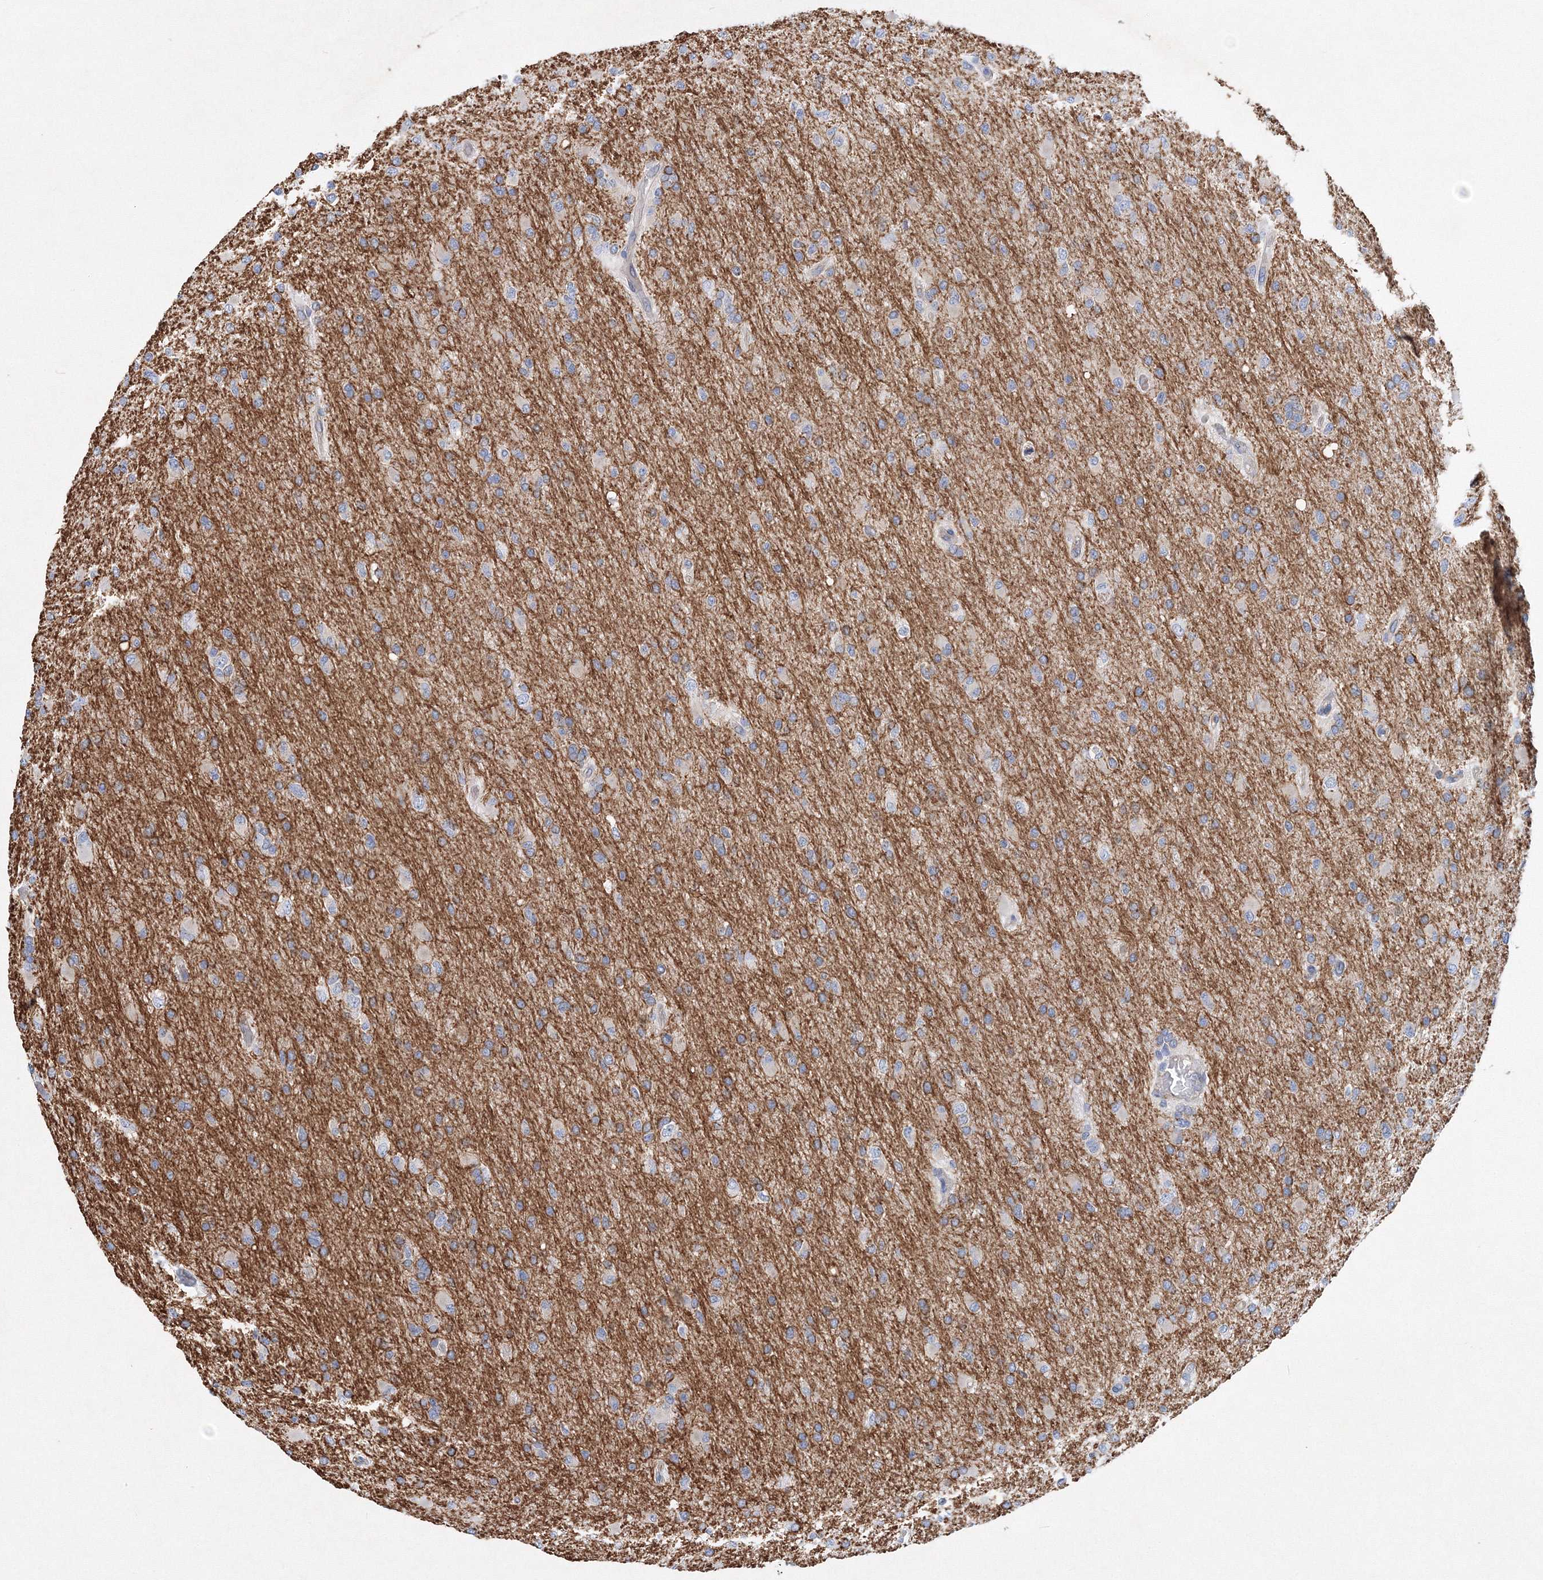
{"staining": {"intensity": "negative", "quantity": "none", "location": "none"}, "tissue": "glioma", "cell_type": "Tumor cells", "image_type": "cancer", "snomed": [{"axis": "morphology", "description": "Glioma, malignant, High grade"}, {"axis": "topography", "description": "Cerebral cortex"}], "caption": "Micrograph shows no significant protein staining in tumor cells of glioma.", "gene": "TANC1", "patient": {"sex": "female", "age": 36}}